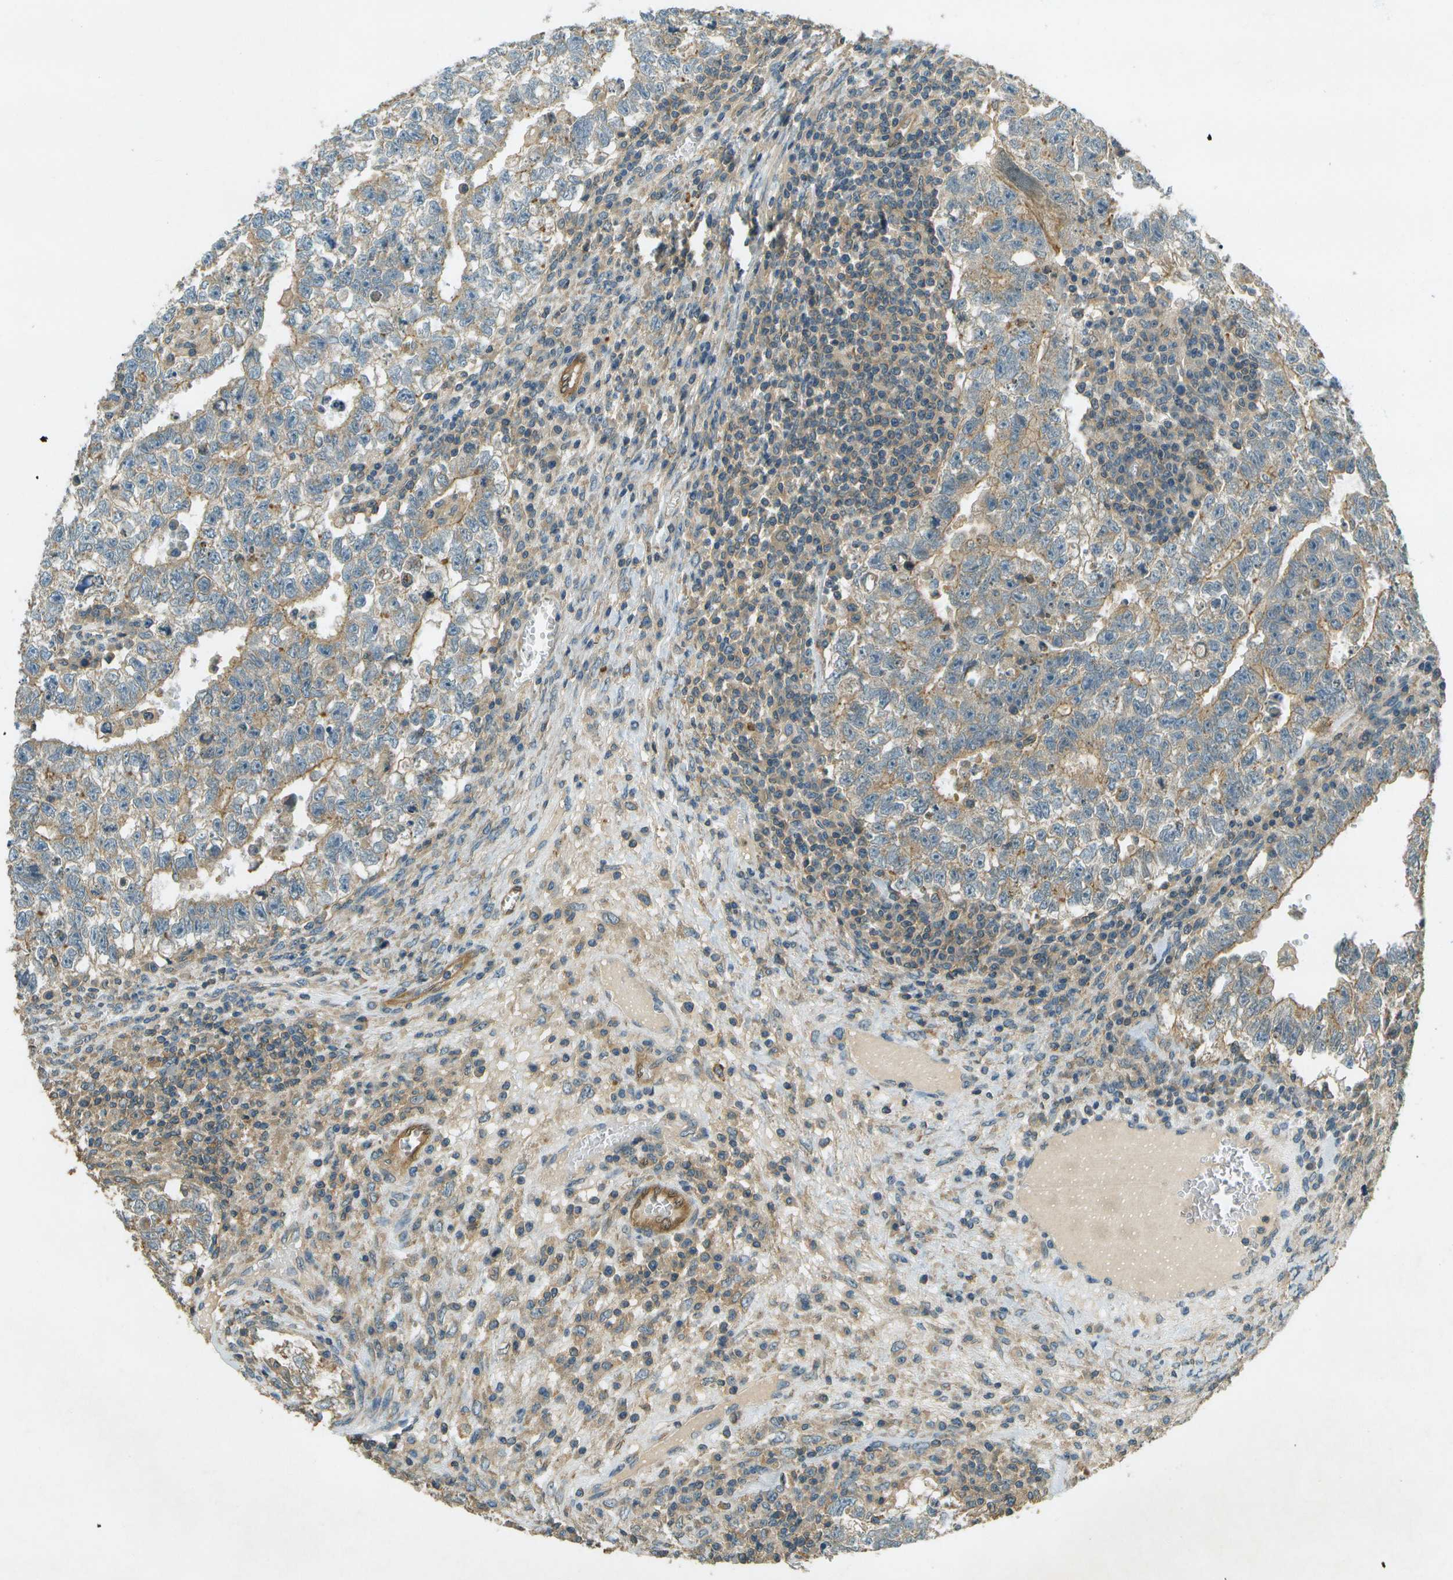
{"staining": {"intensity": "moderate", "quantity": ">75%", "location": "cytoplasmic/membranous"}, "tissue": "testis cancer", "cell_type": "Tumor cells", "image_type": "cancer", "snomed": [{"axis": "morphology", "description": "Seminoma, NOS"}, {"axis": "morphology", "description": "Carcinoma, Embryonal, NOS"}, {"axis": "topography", "description": "Testis"}], "caption": "DAB (3,3'-diaminobenzidine) immunohistochemical staining of human testis cancer reveals moderate cytoplasmic/membranous protein expression in about >75% of tumor cells.", "gene": "NUDT4", "patient": {"sex": "male", "age": 38}}